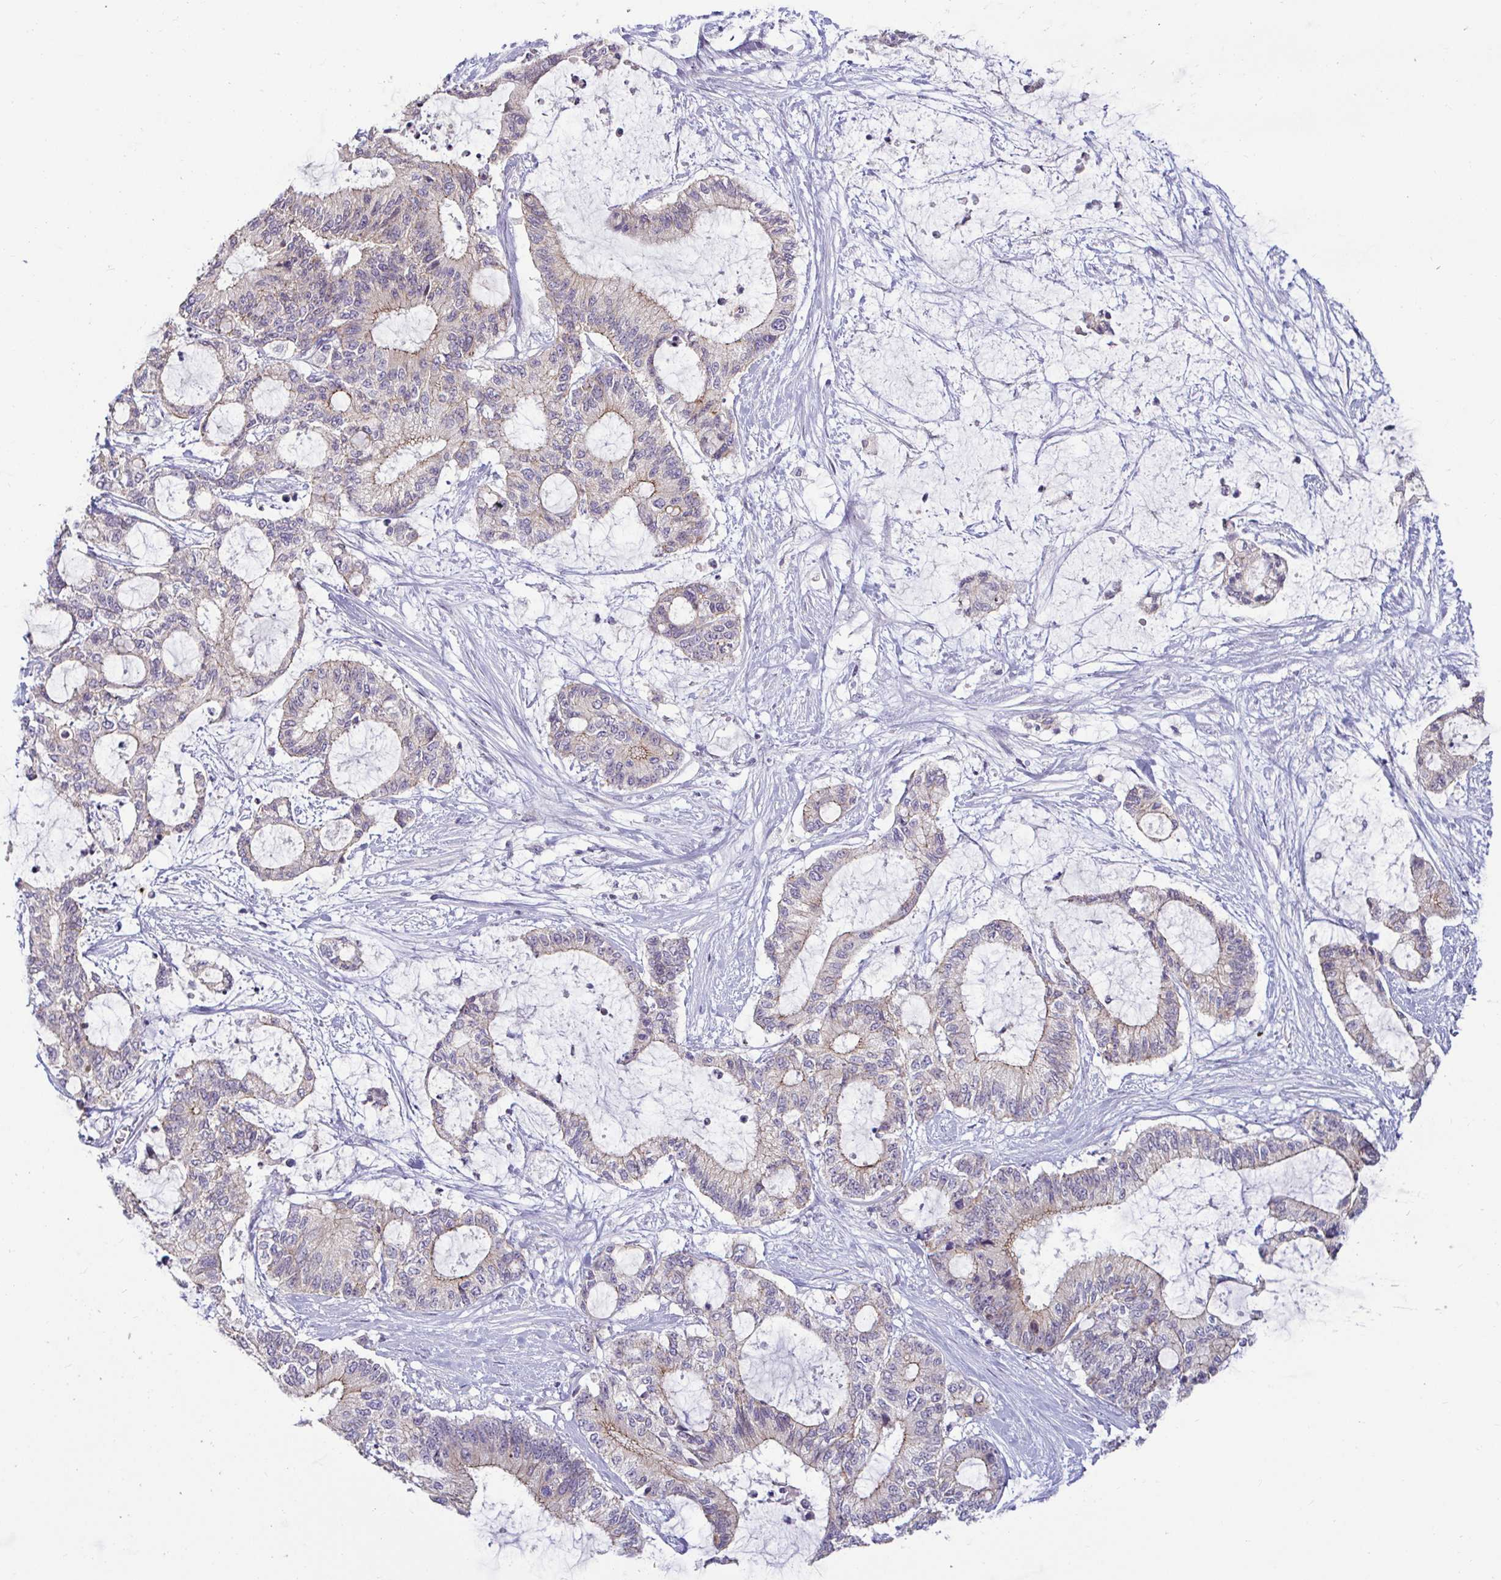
{"staining": {"intensity": "moderate", "quantity": "25%-75%", "location": "cytoplasmic/membranous"}, "tissue": "liver cancer", "cell_type": "Tumor cells", "image_type": "cancer", "snomed": [{"axis": "morphology", "description": "Normal tissue, NOS"}, {"axis": "morphology", "description": "Cholangiocarcinoma"}, {"axis": "topography", "description": "Liver"}, {"axis": "topography", "description": "Peripheral nerve tissue"}], "caption": "Human cholangiocarcinoma (liver) stained with a protein marker demonstrates moderate staining in tumor cells.", "gene": "GSTM1", "patient": {"sex": "female", "age": 73}}